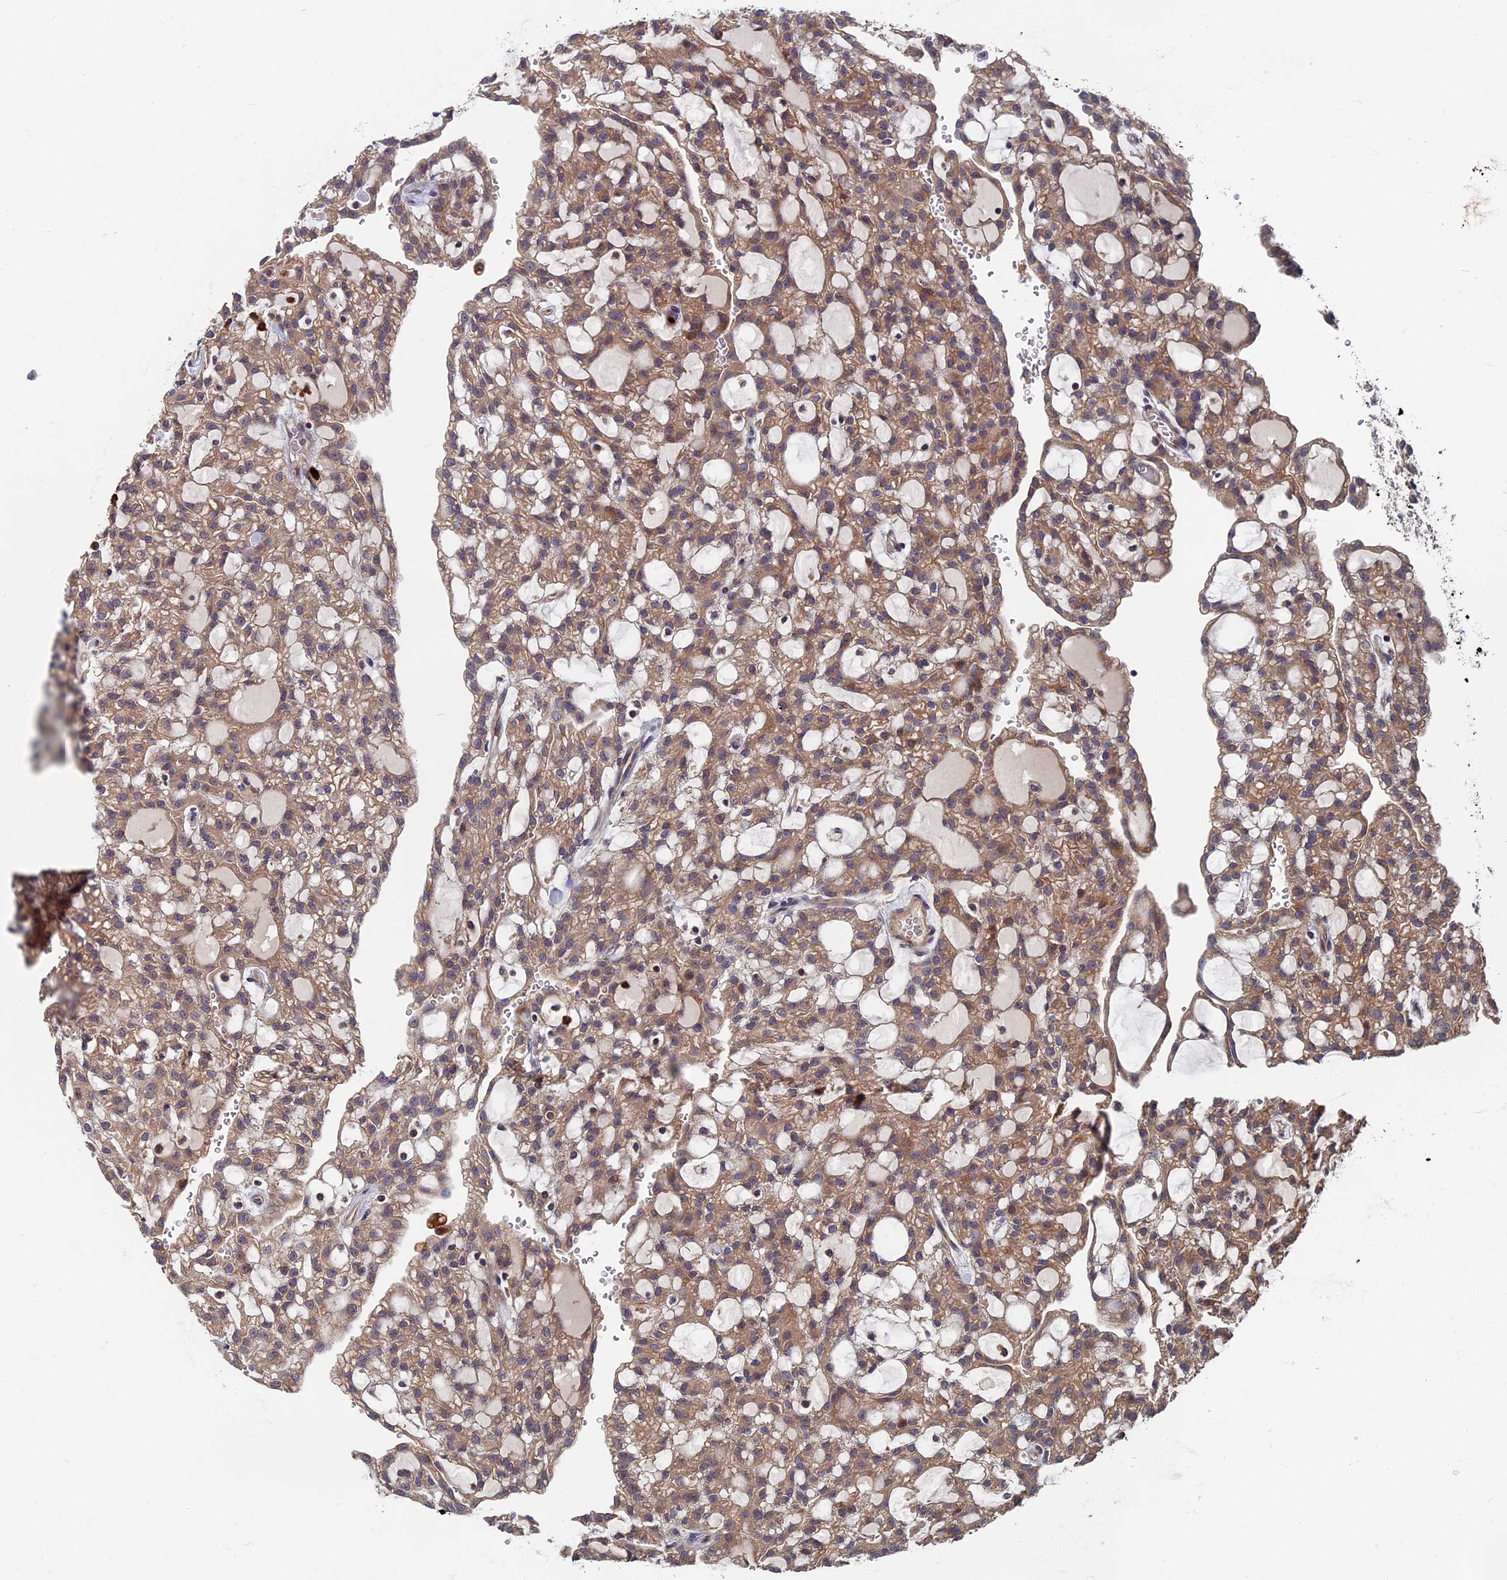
{"staining": {"intensity": "moderate", "quantity": ">75%", "location": "cytoplasmic/membranous"}, "tissue": "renal cancer", "cell_type": "Tumor cells", "image_type": "cancer", "snomed": [{"axis": "morphology", "description": "Adenocarcinoma, NOS"}, {"axis": "topography", "description": "Kidney"}], "caption": "Tumor cells reveal moderate cytoplasmic/membranous staining in about >75% of cells in renal adenocarcinoma.", "gene": "TNK2", "patient": {"sex": "male", "age": 63}}